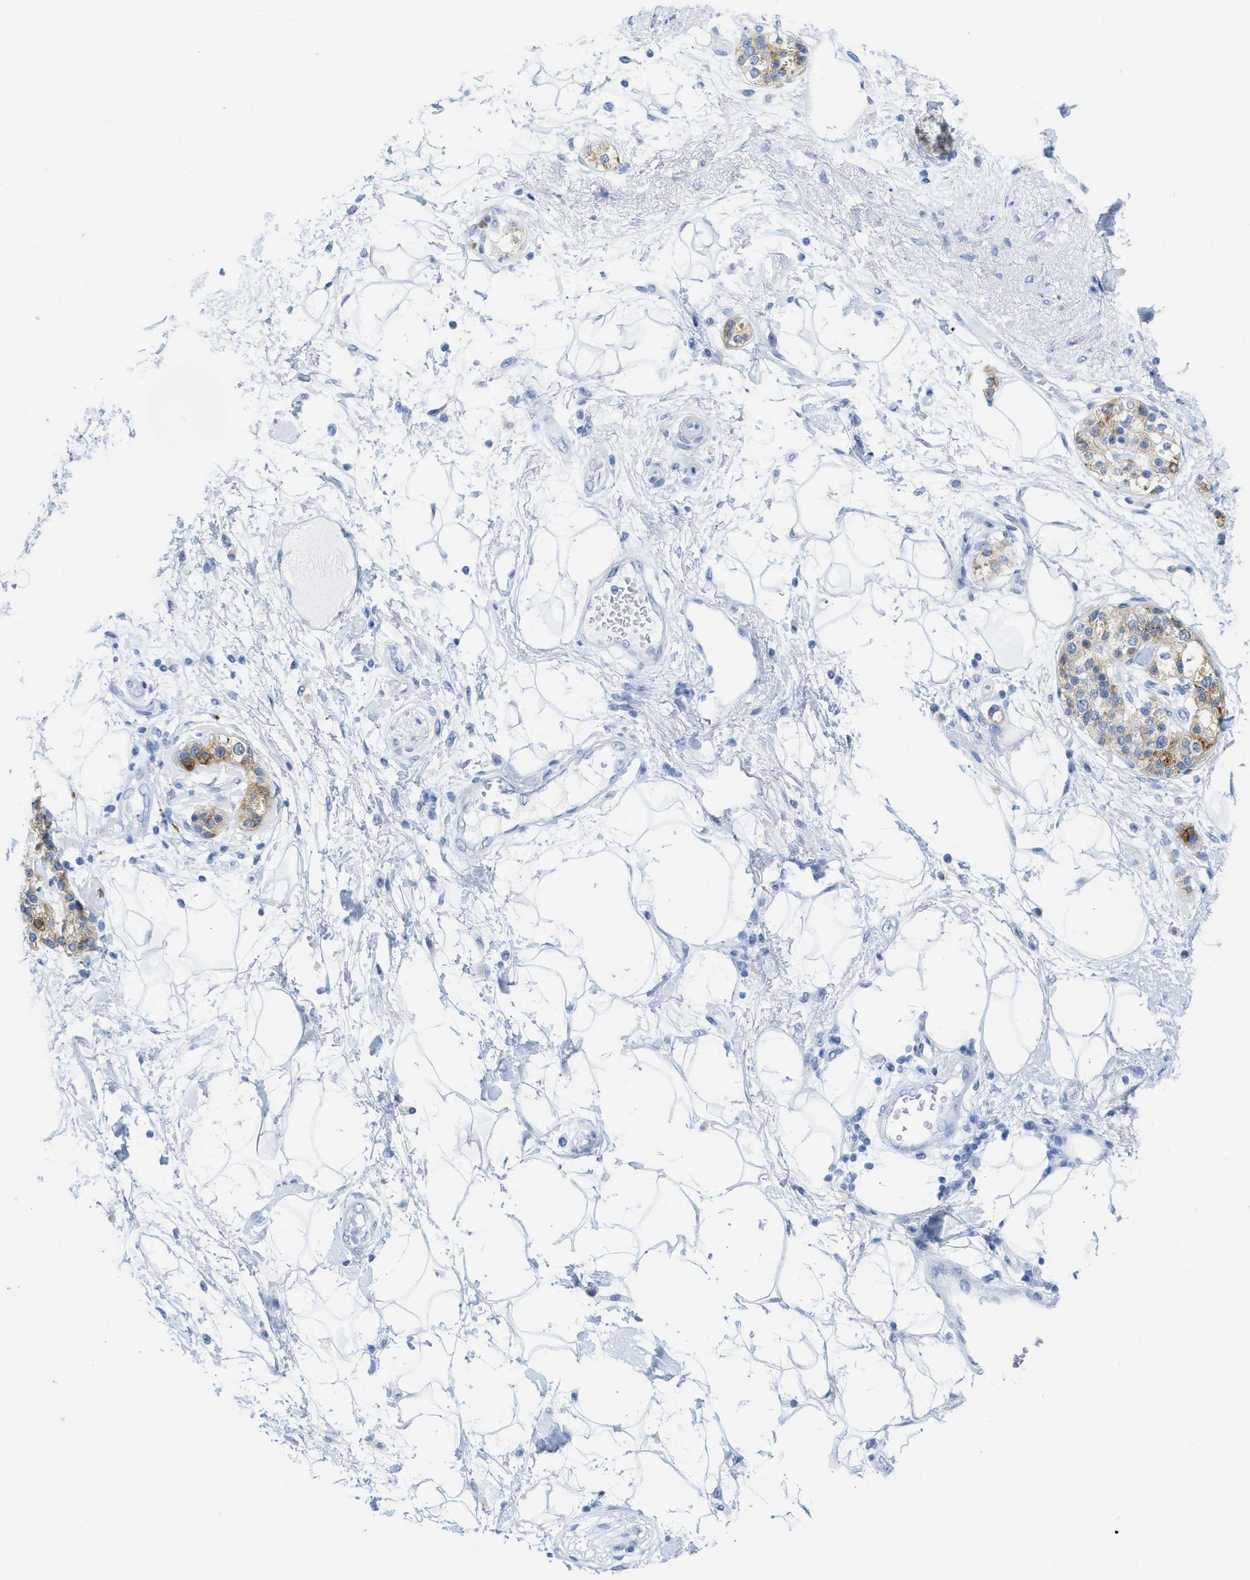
{"staining": {"intensity": "negative", "quantity": "none", "location": "none"}, "tissue": "adipose tissue", "cell_type": "Adipocytes", "image_type": "normal", "snomed": [{"axis": "morphology", "description": "Normal tissue, NOS"}, {"axis": "morphology", "description": "Adenocarcinoma, NOS"}, {"axis": "topography", "description": "Duodenum"}, {"axis": "topography", "description": "Peripheral nerve tissue"}], "caption": "Normal adipose tissue was stained to show a protein in brown. There is no significant positivity in adipocytes. (DAB (3,3'-diaminobenzidine) IHC, high magnification).", "gene": "WDR4", "patient": {"sex": "female", "age": 60}}